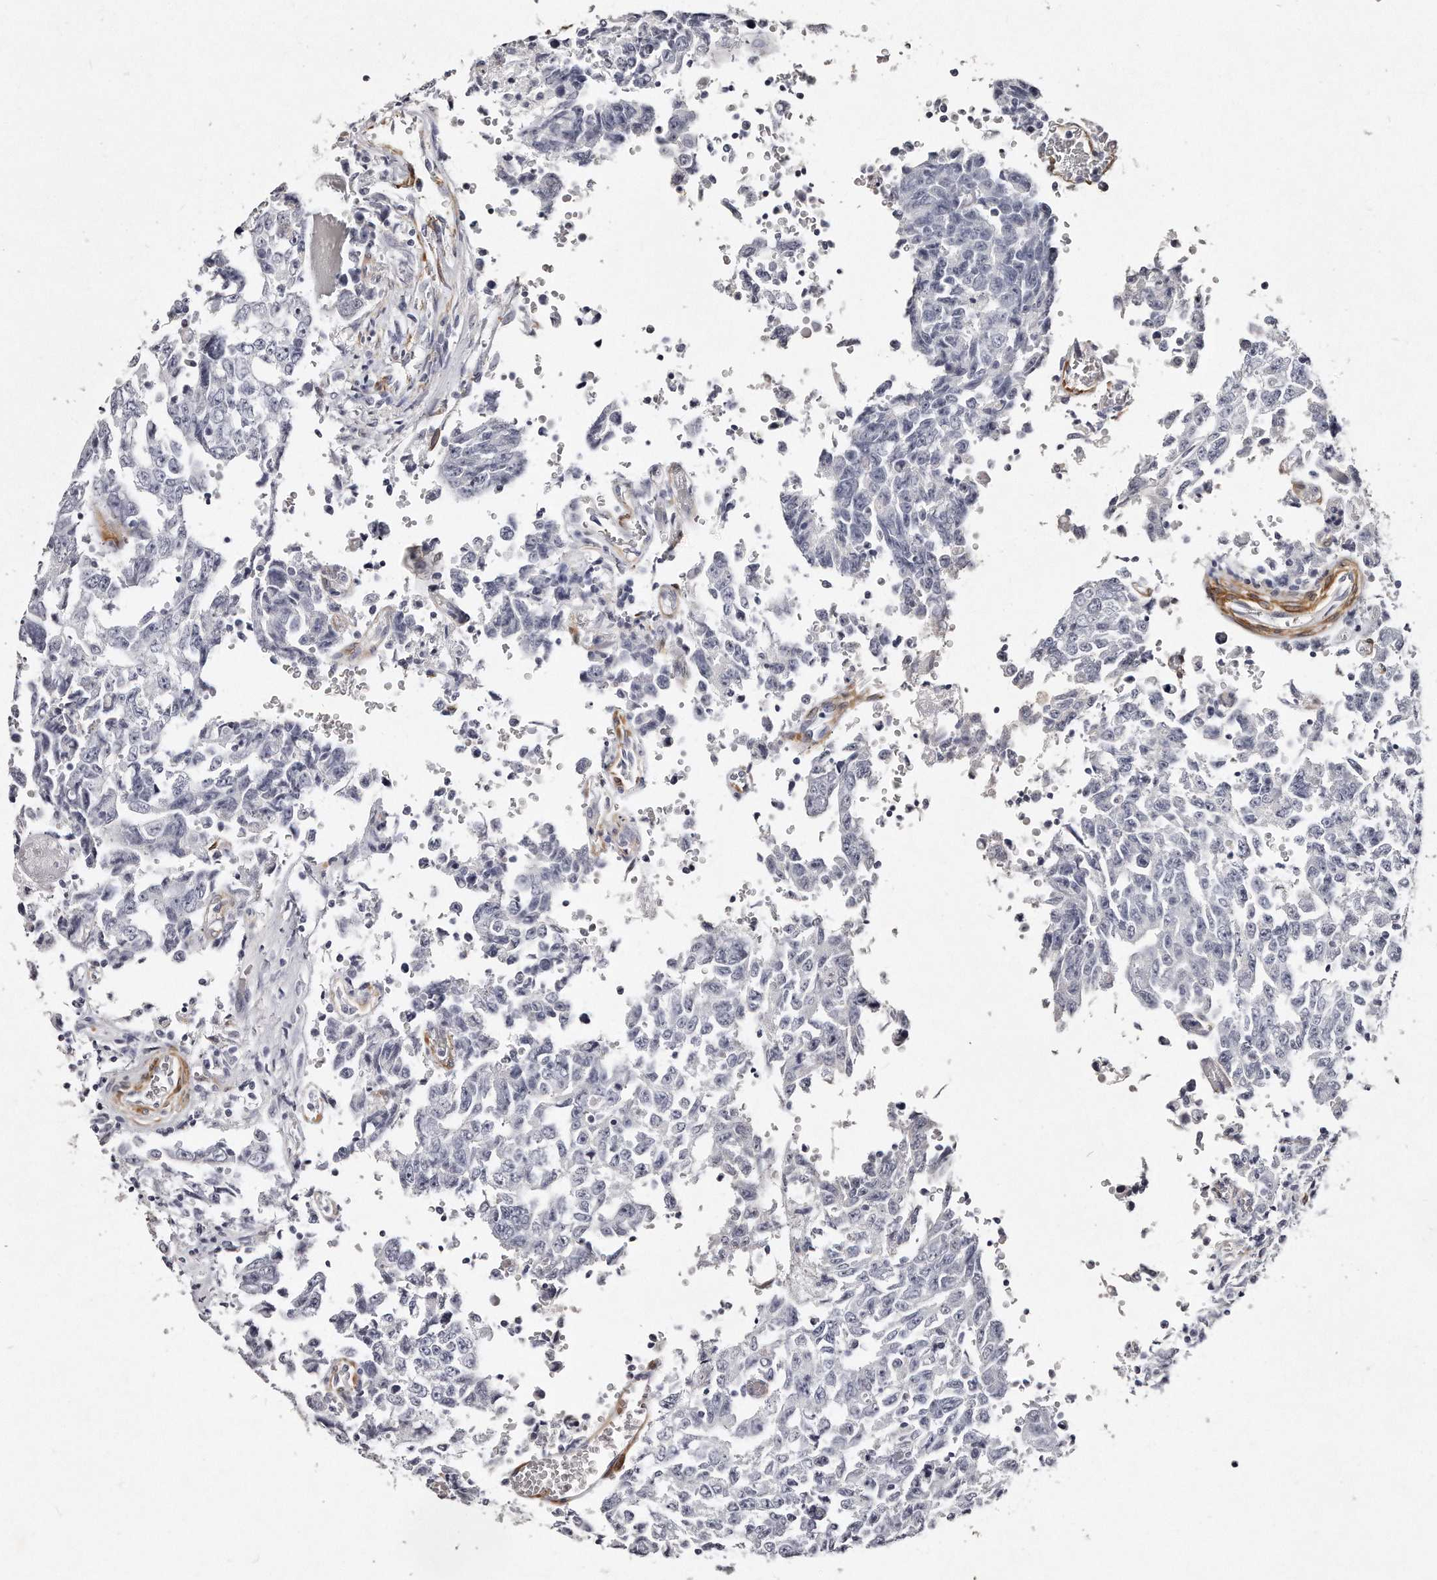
{"staining": {"intensity": "negative", "quantity": "none", "location": "none"}, "tissue": "testis cancer", "cell_type": "Tumor cells", "image_type": "cancer", "snomed": [{"axis": "morphology", "description": "Carcinoma, Embryonal, NOS"}, {"axis": "topography", "description": "Testis"}], "caption": "Protein analysis of embryonal carcinoma (testis) exhibits no significant staining in tumor cells.", "gene": "LMOD1", "patient": {"sex": "male", "age": 26}}